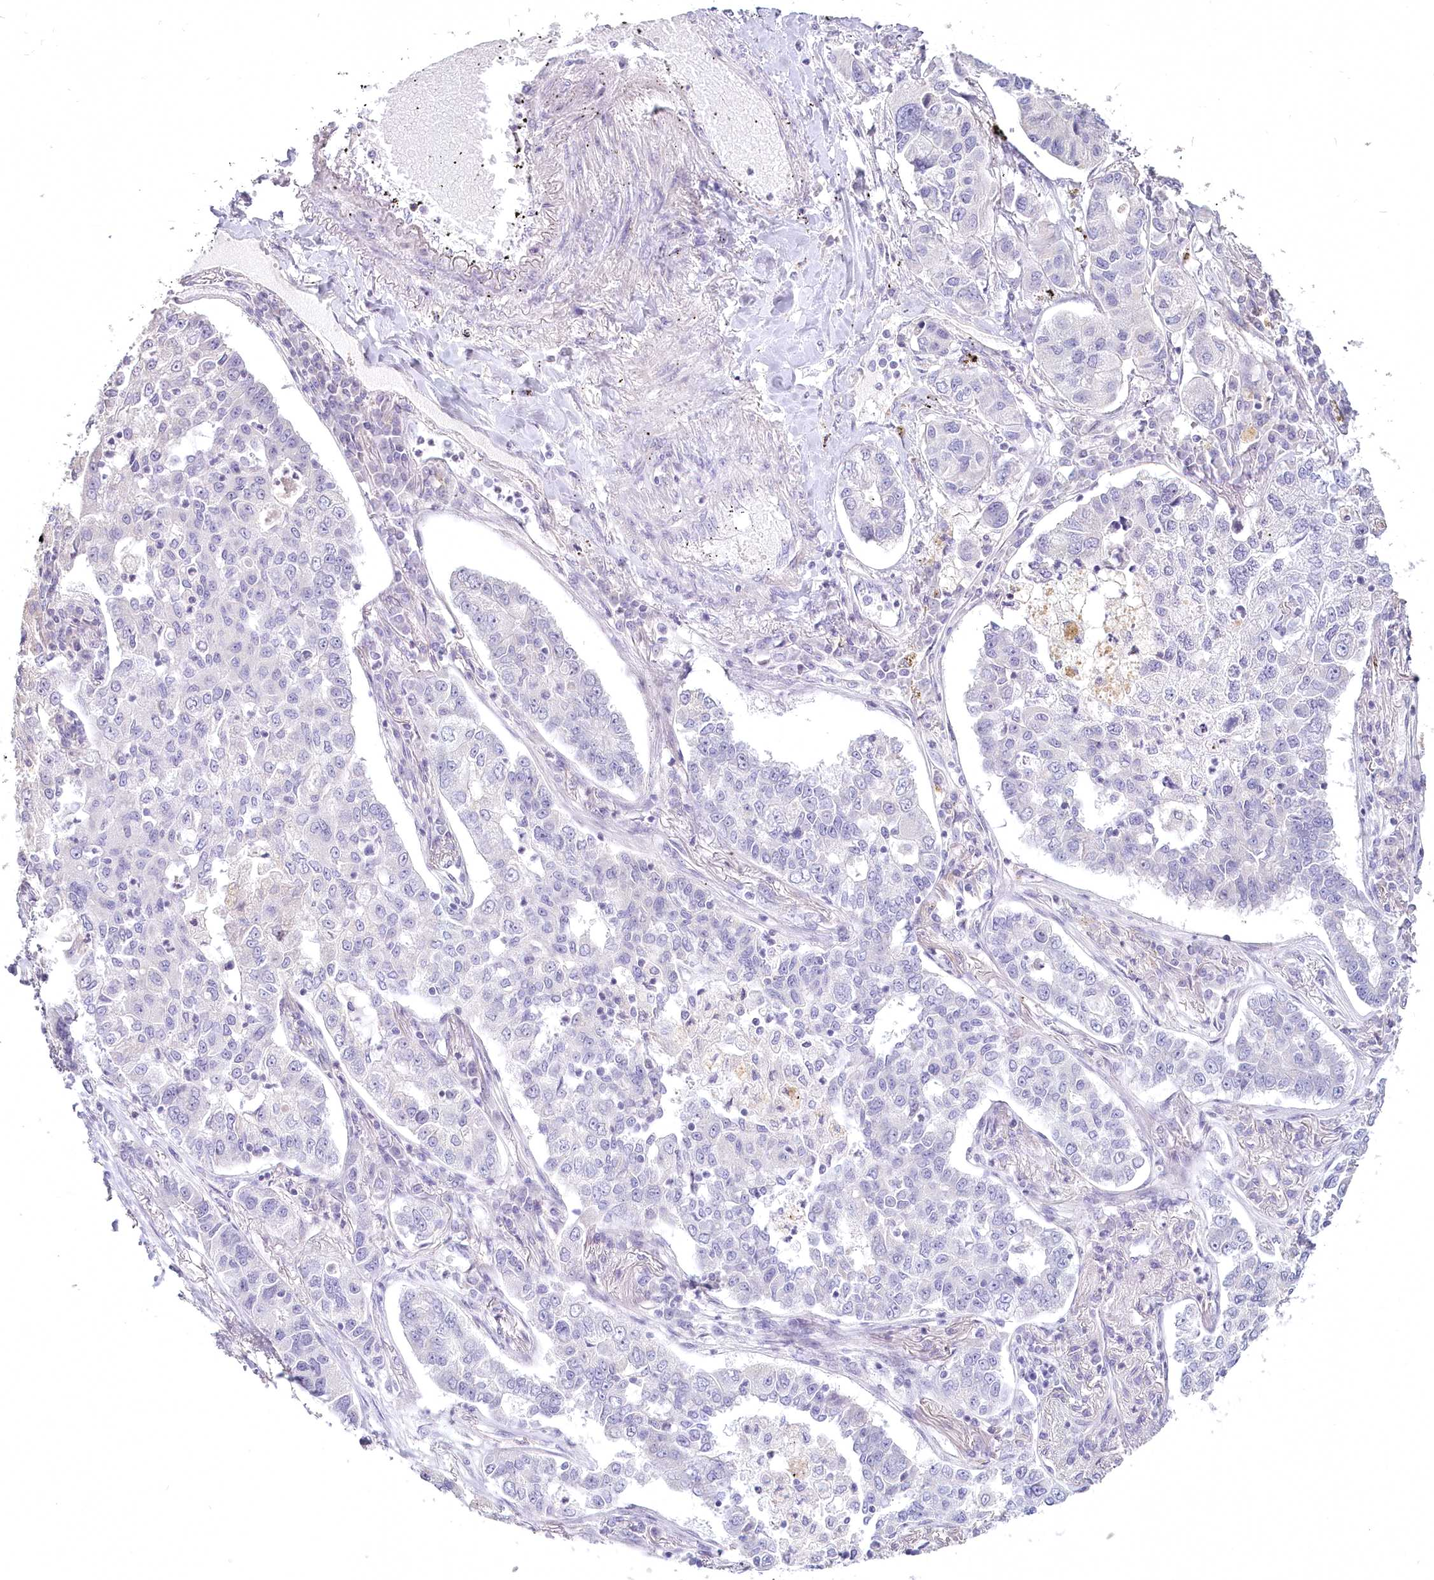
{"staining": {"intensity": "negative", "quantity": "none", "location": "none"}, "tissue": "lung cancer", "cell_type": "Tumor cells", "image_type": "cancer", "snomed": [{"axis": "morphology", "description": "Adenocarcinoma, NOS"}, {"axis": "topography", "description": "Lung"}], "caption": "Tumor cells show no significant staining in adenocarcinoma (lung).", "gene": "USP11", "patient": {"sex": "male", "age": 49}}